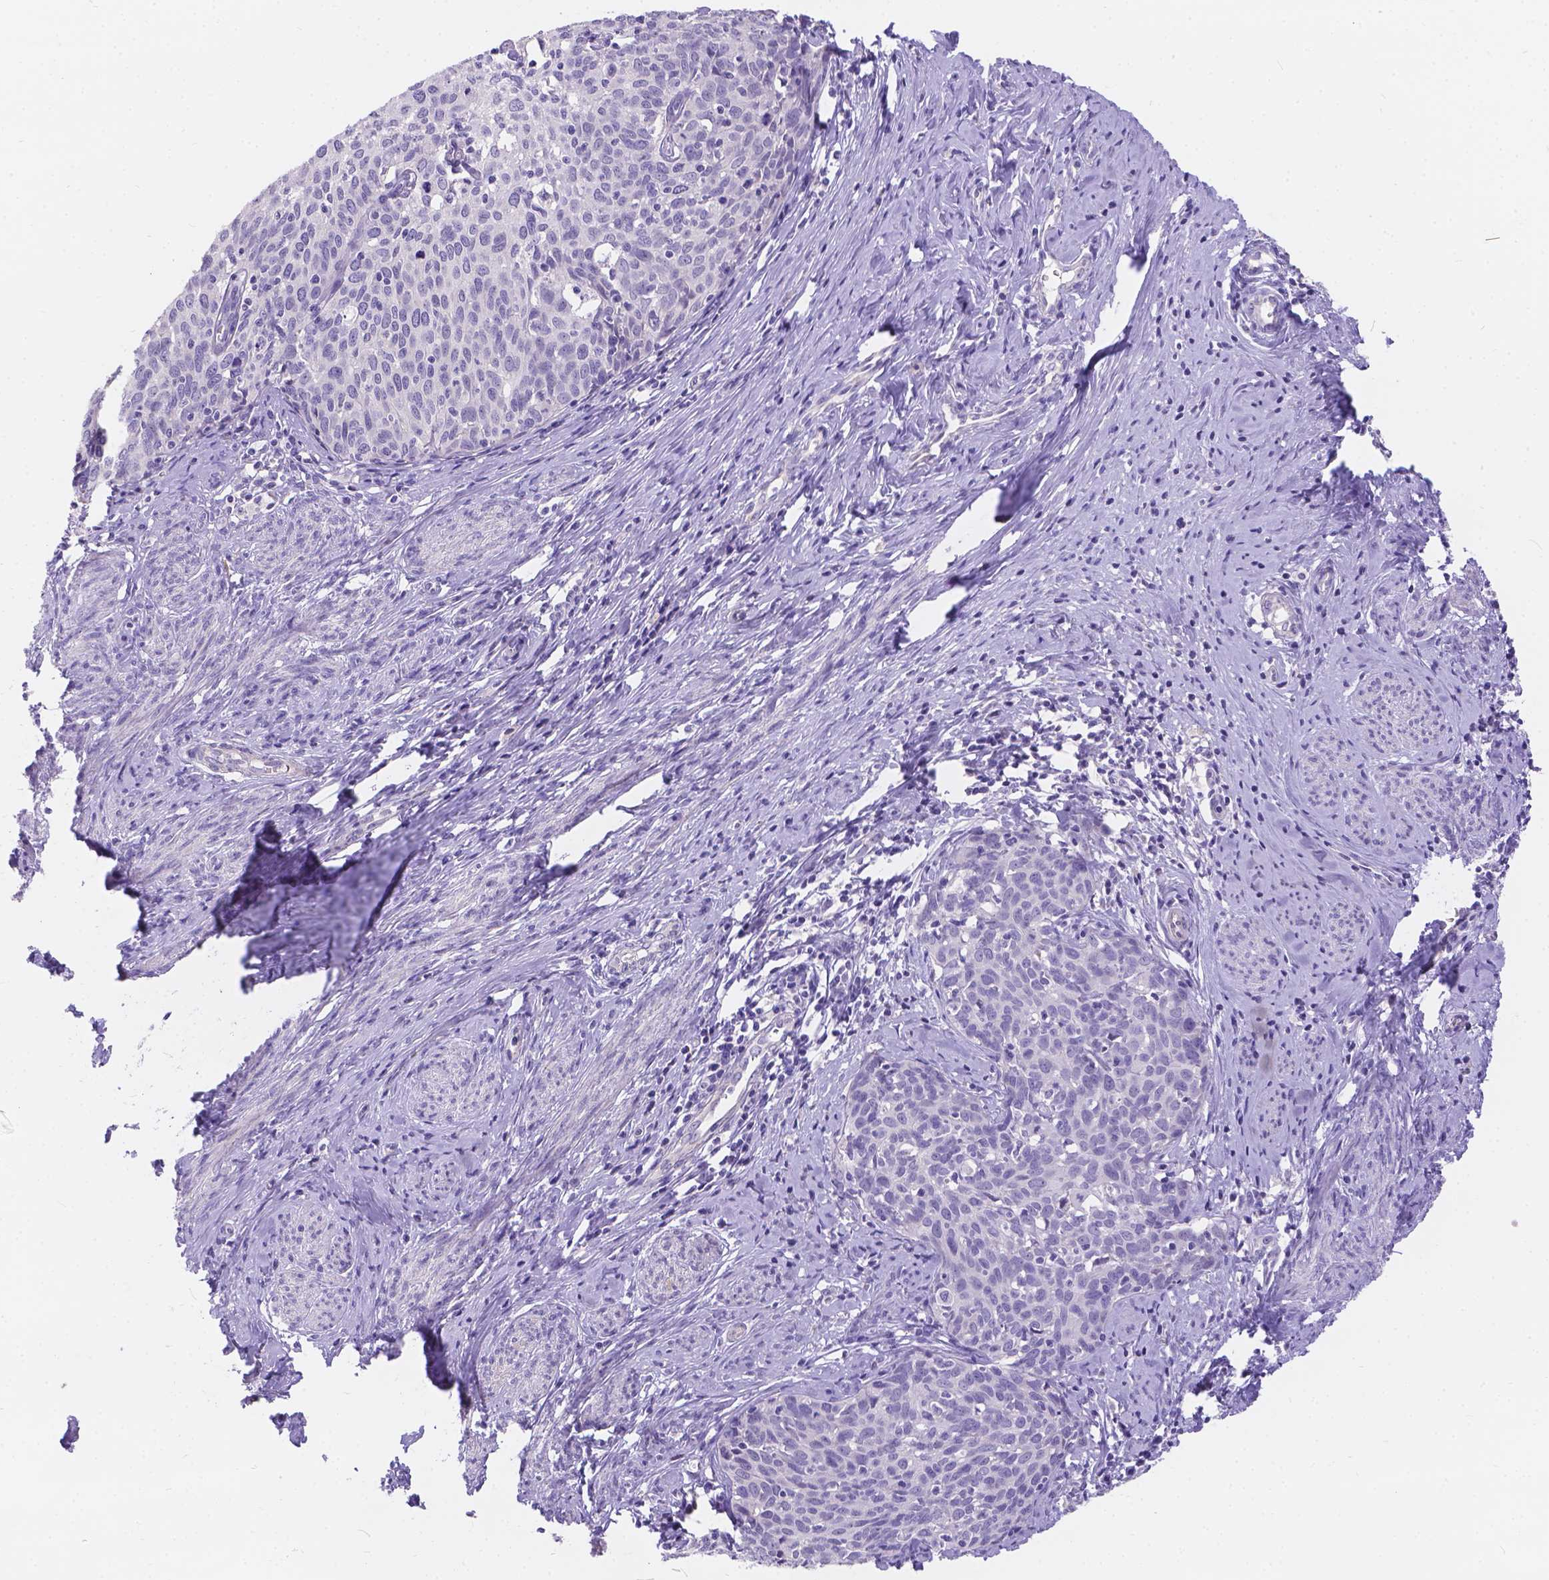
{"staining": {"intensity": "negative", "quantity": "none", "location": "none"}, "tissue": "cervical cancer", "cell_type": "Tumor cells", "image_type": "cancer", "snomed": [{"axis": "morphology", "description": "Squamous cell carcinoma, NOS"}, {"axis": "topography", "description": "Cervix"}], "caption": "Micrograph shows no protein positivity in tumor cells of squamous cell carcinoma (cervical) tissue. (Stains: DAB (3,3'-diaminobenzidine) IHC with hematoxylin counter stain, Microscopy: brightfield microscopy at high magnification).", "gene": "DLEC1", "patient": {"sex": "female", "age": 62}}